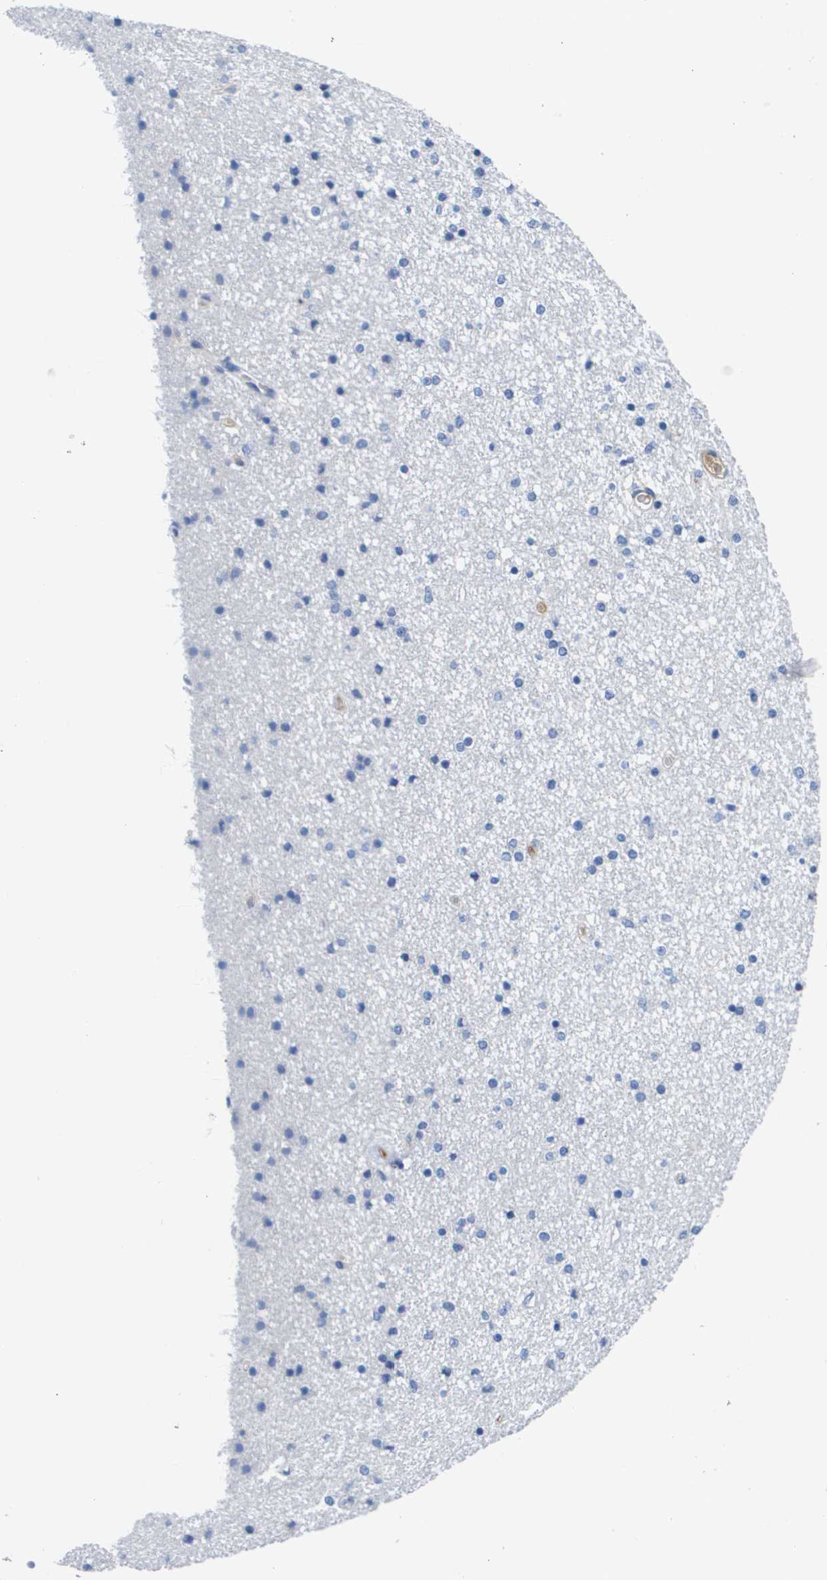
{"staining": {"intensity": "negative", "quantity": "none", "location": "none"}, "tissue": "caudate", "cell_type": "Glial cells", "image_type": "normal", "snomed": [{"axis": "morphology", "description": "Normal tissue, NOS"}, {"axis": "topography", "description": "Lateral ventricle wall"}], "caption": "This is an IHC photomicrograph of normal human caudate. There is no expression in glial cells.", "gene": "APOA1", "patient": {"sex": "male", "age": 45}}